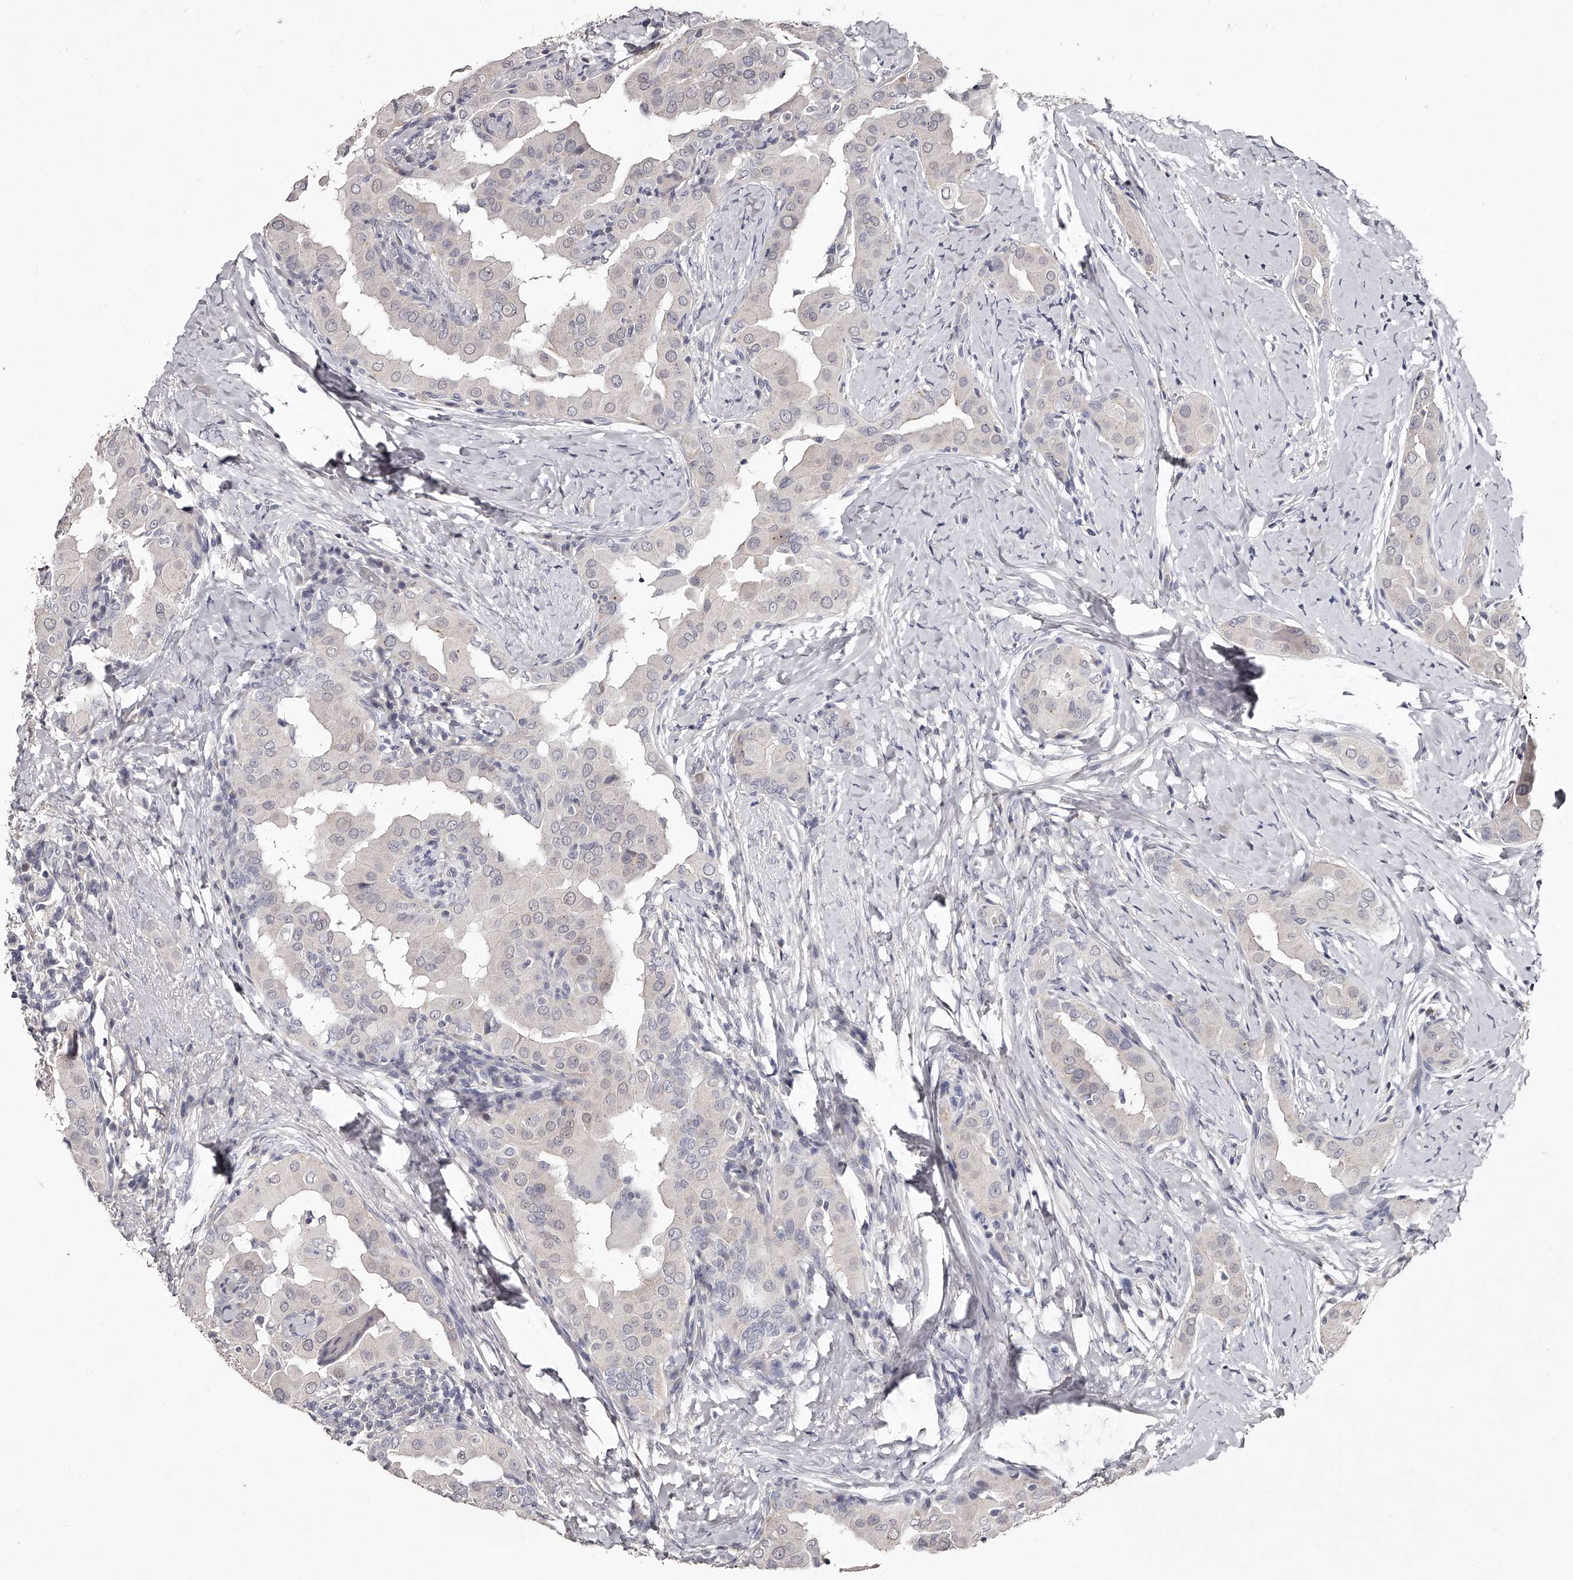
{"staining": {"intensity": "negative", "quantity": "none", "location": "none"}, "tissue": "thyroid cancer", "cell_type": "Tumor cells", "image_type": "cancer", "snomed": [{"axis": "morphology", "description": "Papillary adenocarcinoma, NOS"}, {"axis": "topography", "description": "Thyroid gland"}], "caption": "DAB (3,3'-diaminobenzidine) immunohistochemical staining of thyroid cancer (papillary adenocarcinoma) shows no significant positivity in tumor cells. (Brightfield microscopy of DAB immunohistochemistry at high magnification).", "gene": "NT5DC1", "patient": {"sex": "male", "age": 33}}